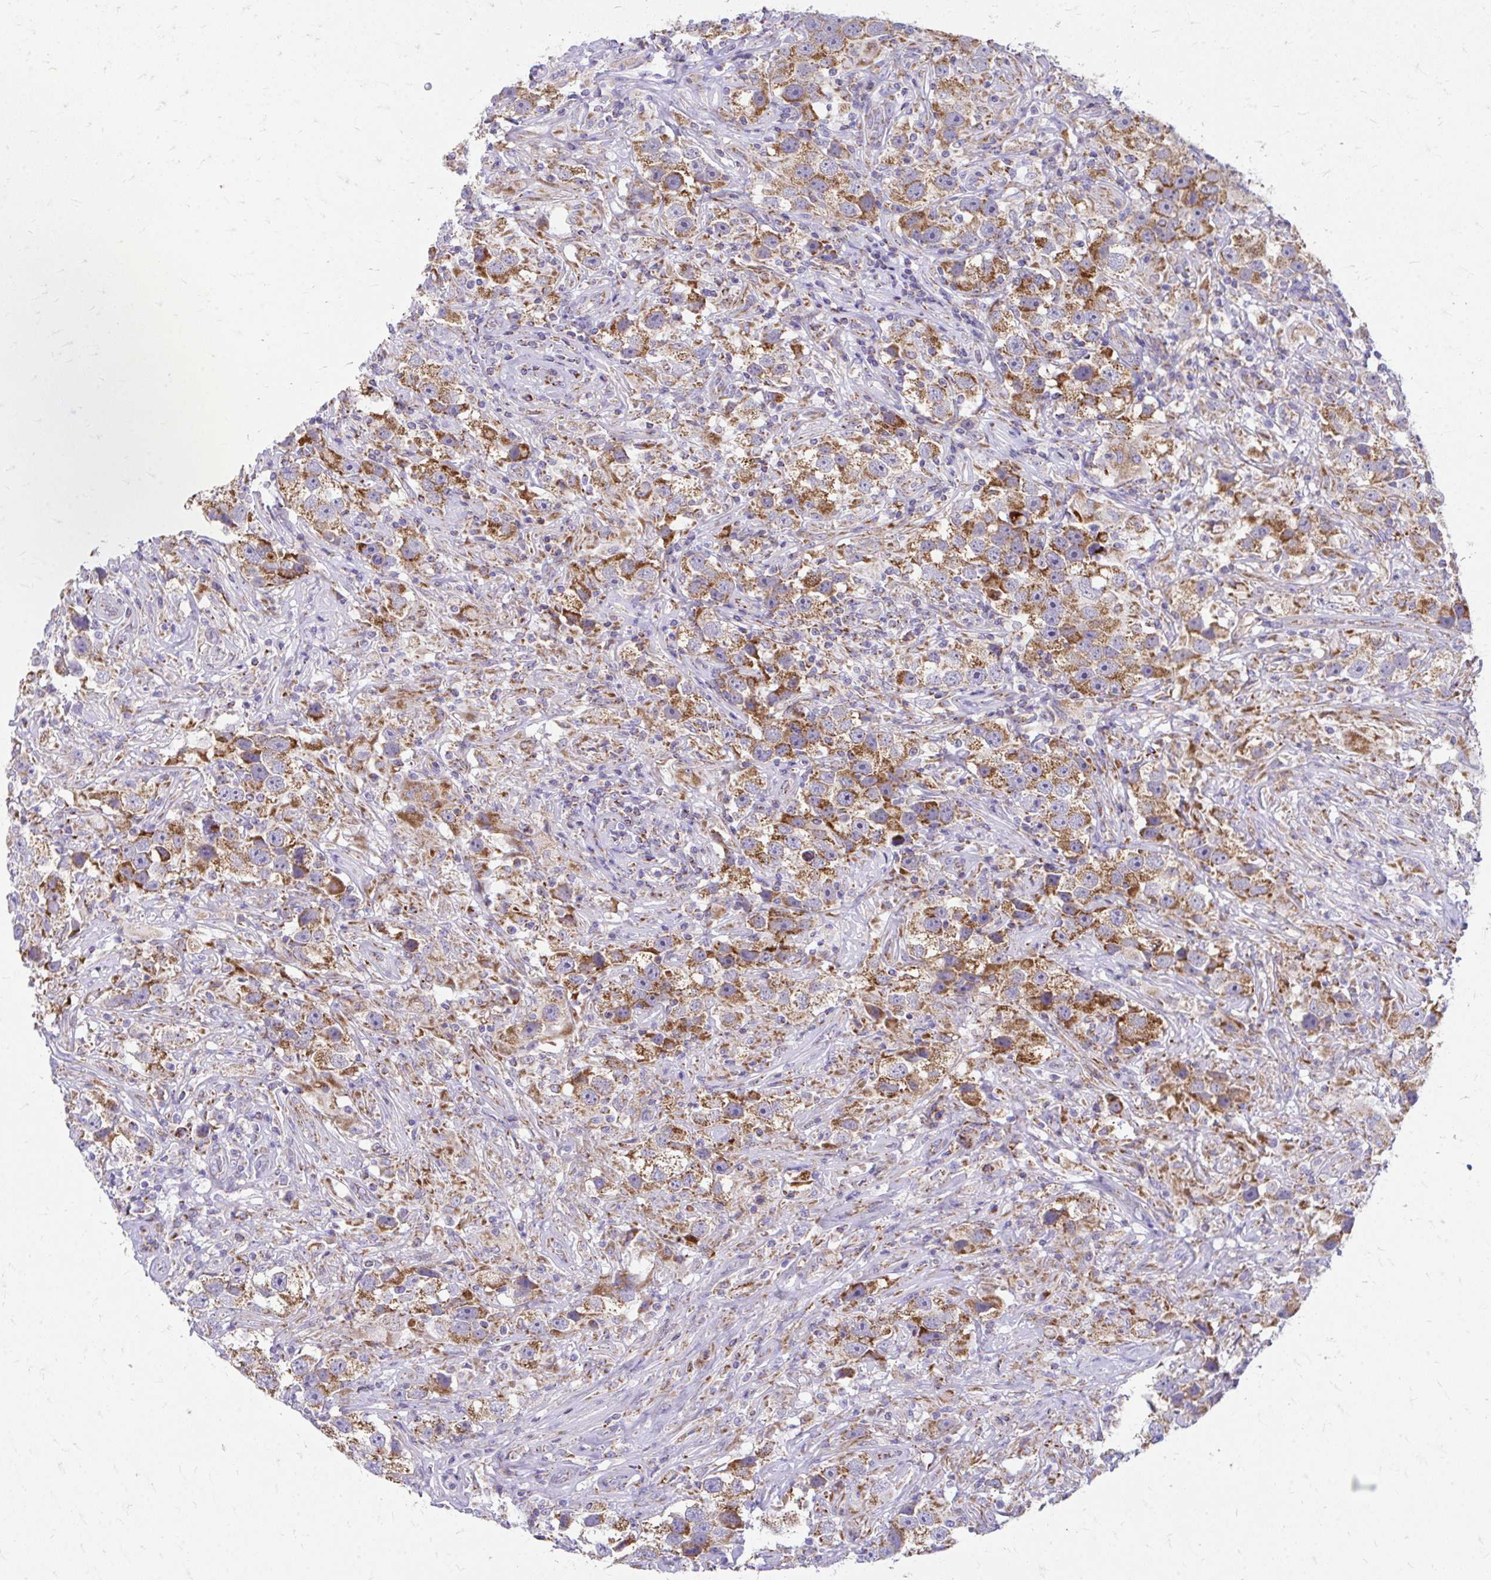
{"staining": {"intensity": "moderate", "quantity": ">75%", "location": "cytoplasmic/membranous"}, "tissue": "testis cancer", "cell_type": "Tumor cells", "image_type": "cancer", "snomed": [{"axis": "morphology", "description": "Seminoma, NOS"}, {"axis": "topography", "description": "Testis"}], "caption": "Approximately >75% of tumor cells in testis cancer (seminoma) show moderate cytoplasmic/membranous protein staining as visualized by brown immunohistochemical staining.", "gene": "MRPL19", "patient": {"sex": "male", "age": 49}}